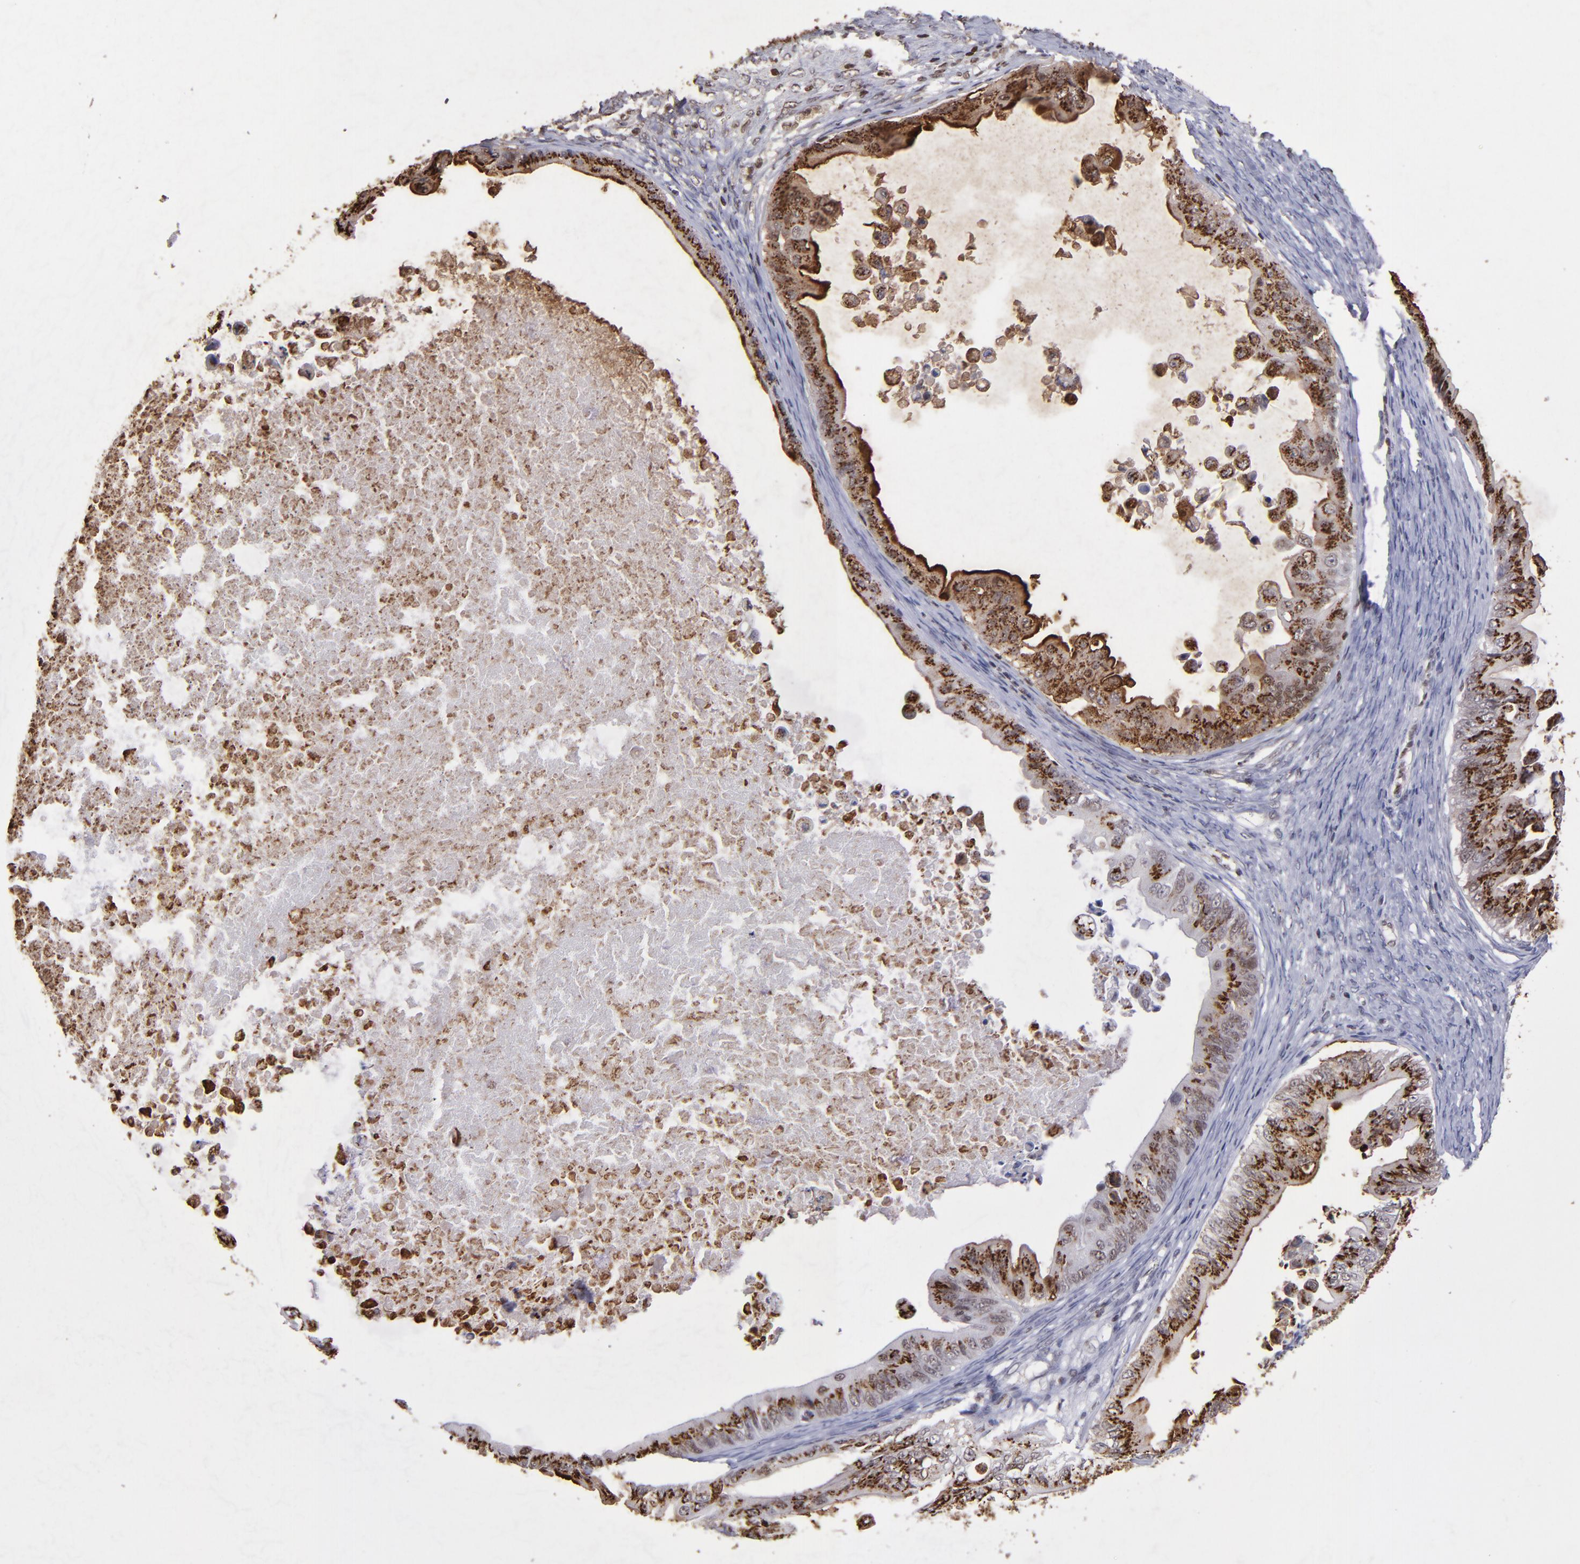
{"staining": {"intensity": "strong", "quantity": ">75%", "location": "cytoplasmic/membranous"}, "tissue": "ovarian cancer", "cell_type": "Tumor cells", "image_type": "cancer", "snomed": [{"axis": "morphology", "description": "Cystadenocarcinoma, mucinous, NOS"}, {"axis": "topography", "description": "Ovary"}], "caption": "Strong cytoplasmic/membranous staining for a protein is identified in about >75% of tumor cells of ovarian mucinous cystadenocarcinoma using immunohistochemistry (IHC).", "gene": "MGMT", "patient": {"sex": "female", "age": 37}}